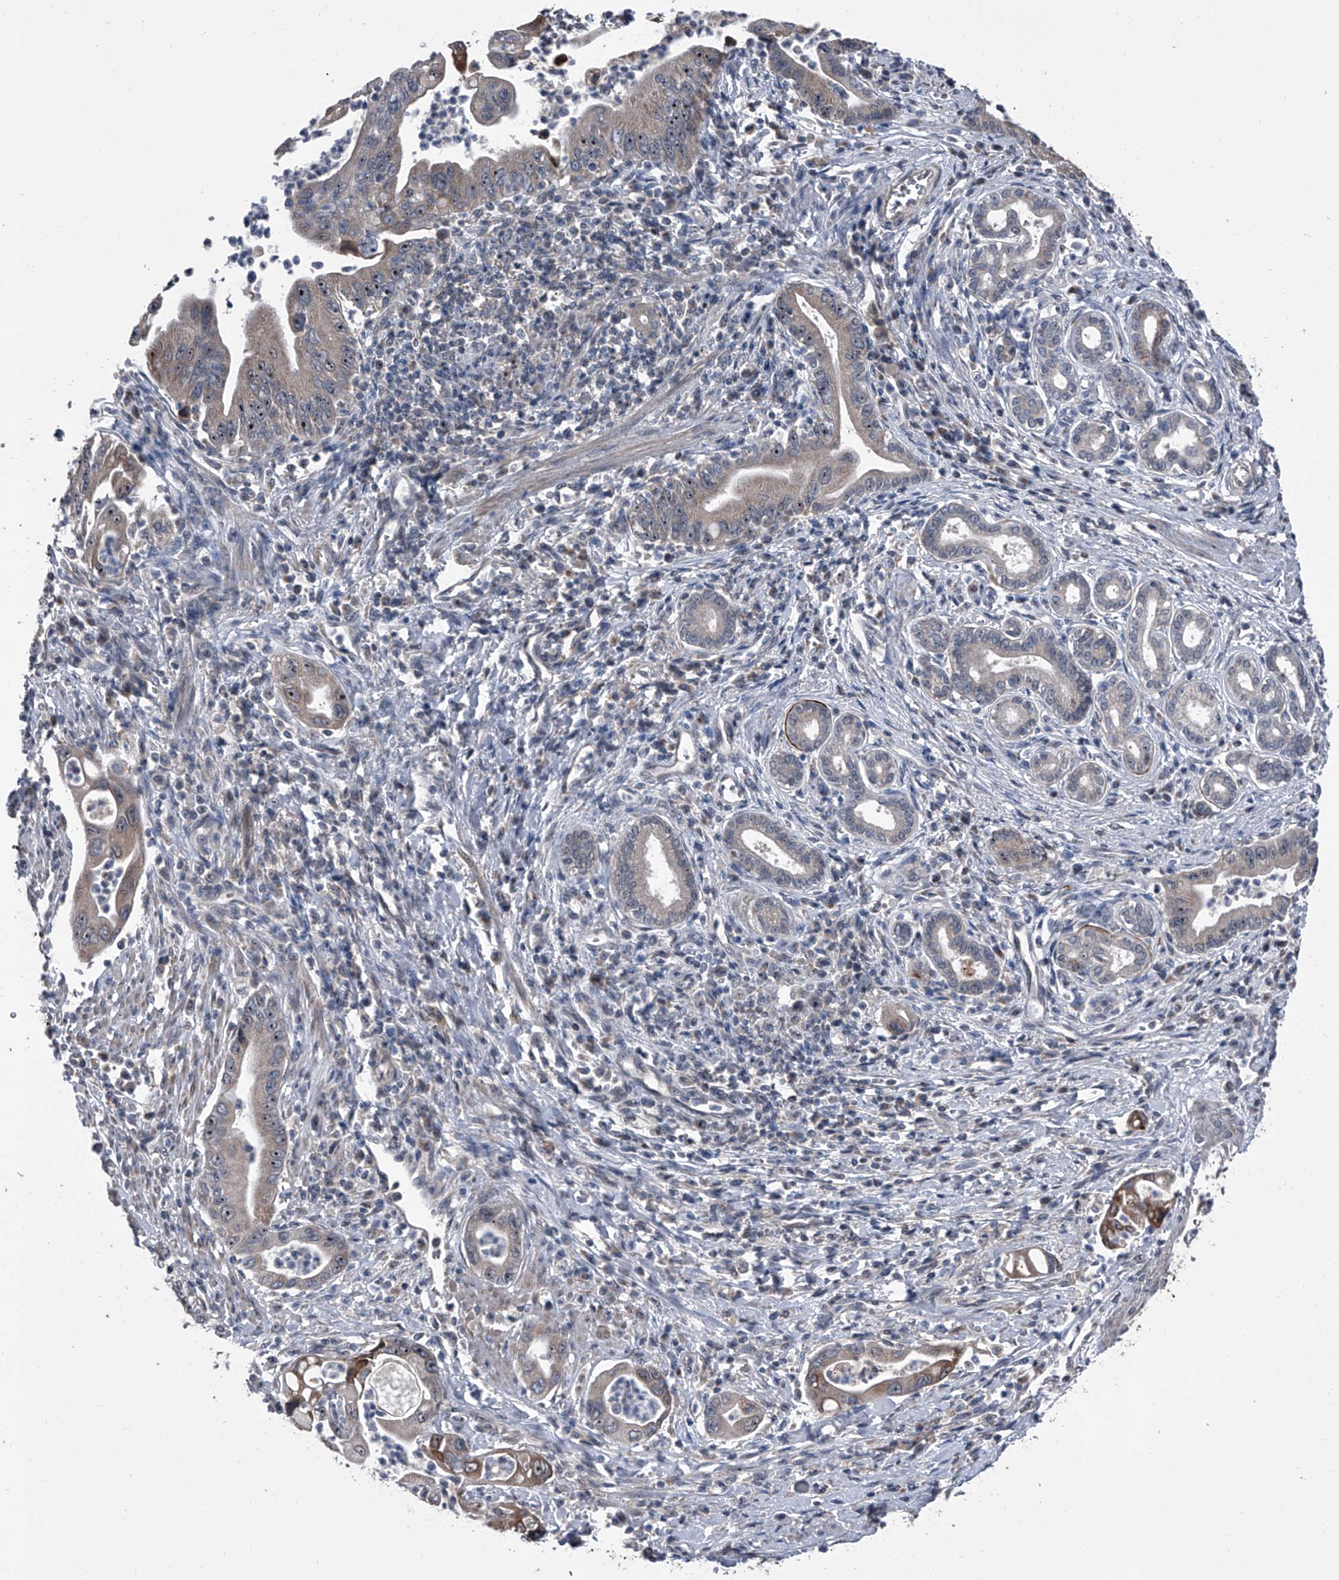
{"staining": {"intensity": "moderate", "quantity": "25%-75%", "location": "cytoplasmic/membranous,nuclear"}, "tissue": "pancreatic cancer", "cell_type": "Tumor cells", "image_type": "cancer", "snomed": [{"axis": "morphology", "description": "Adenocarcinoma, NOS"}, {"axis": "topography", "description": "Pancreas"}], "caption": "Pancreatic adenocarcinoma tissue demonstrates moderate cytoplasmic/membranous and nuclear staining in approximately 25%-75% of tumor cells", "gene": "CEP85L", "patient": {"sex": "male", "age": 78}}